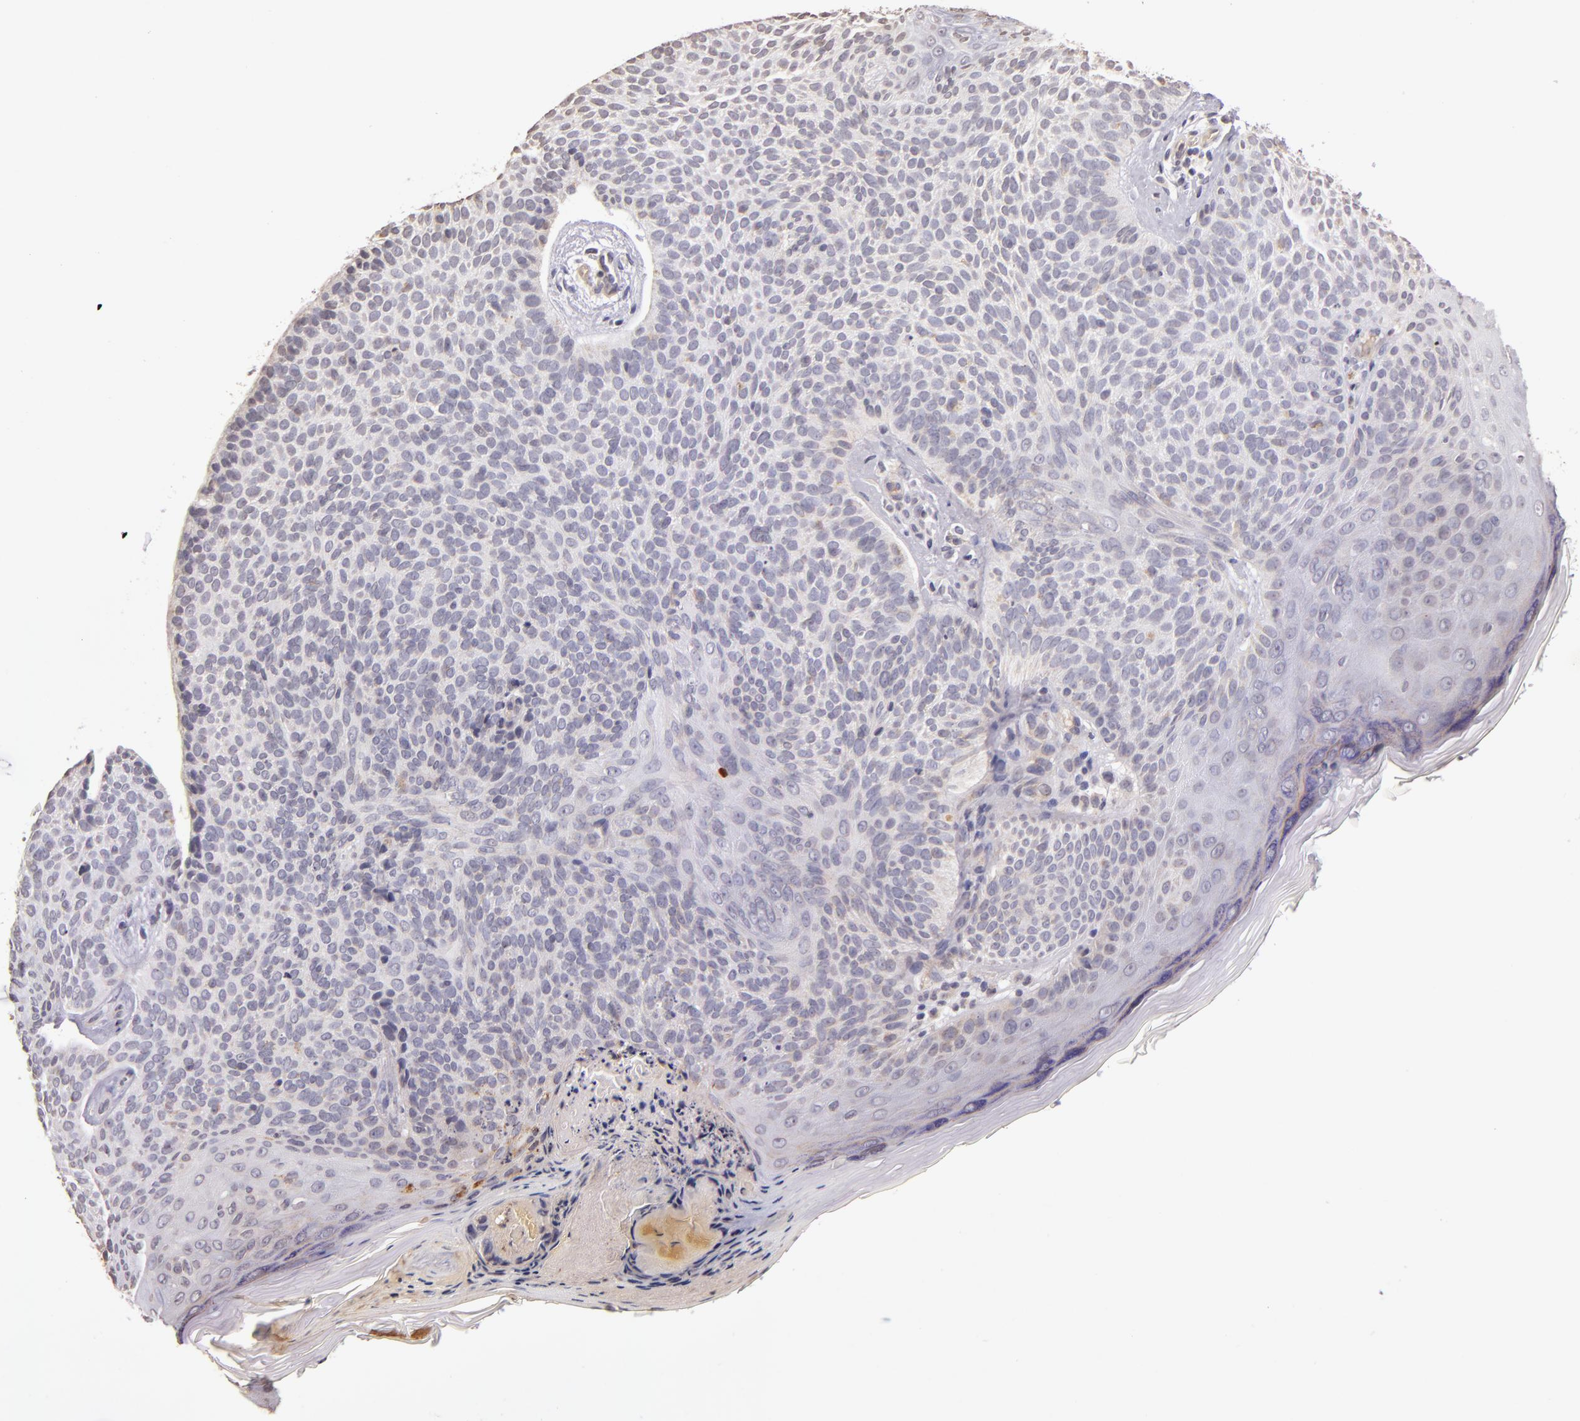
{"staining": {"intensity": "negative", "quantity": "none", "location": "none"}, "tissue": "skin cancer", "cell_type": "Tumor cells", "image_type": "cancer", "snomed": [{"axis": "morphology", "description": "Basal cell carcinoma"}, {"axis": "topography", "description": "Skin"}], "caption": "Immunohistochemistry (IHC) histopathology image of basal cell carcinoma (skin) stained for a protein (brown), which reveals no expression in tumor cells.", "gene": "ABL1", "patient": {"sex": "female", "age": 78}}